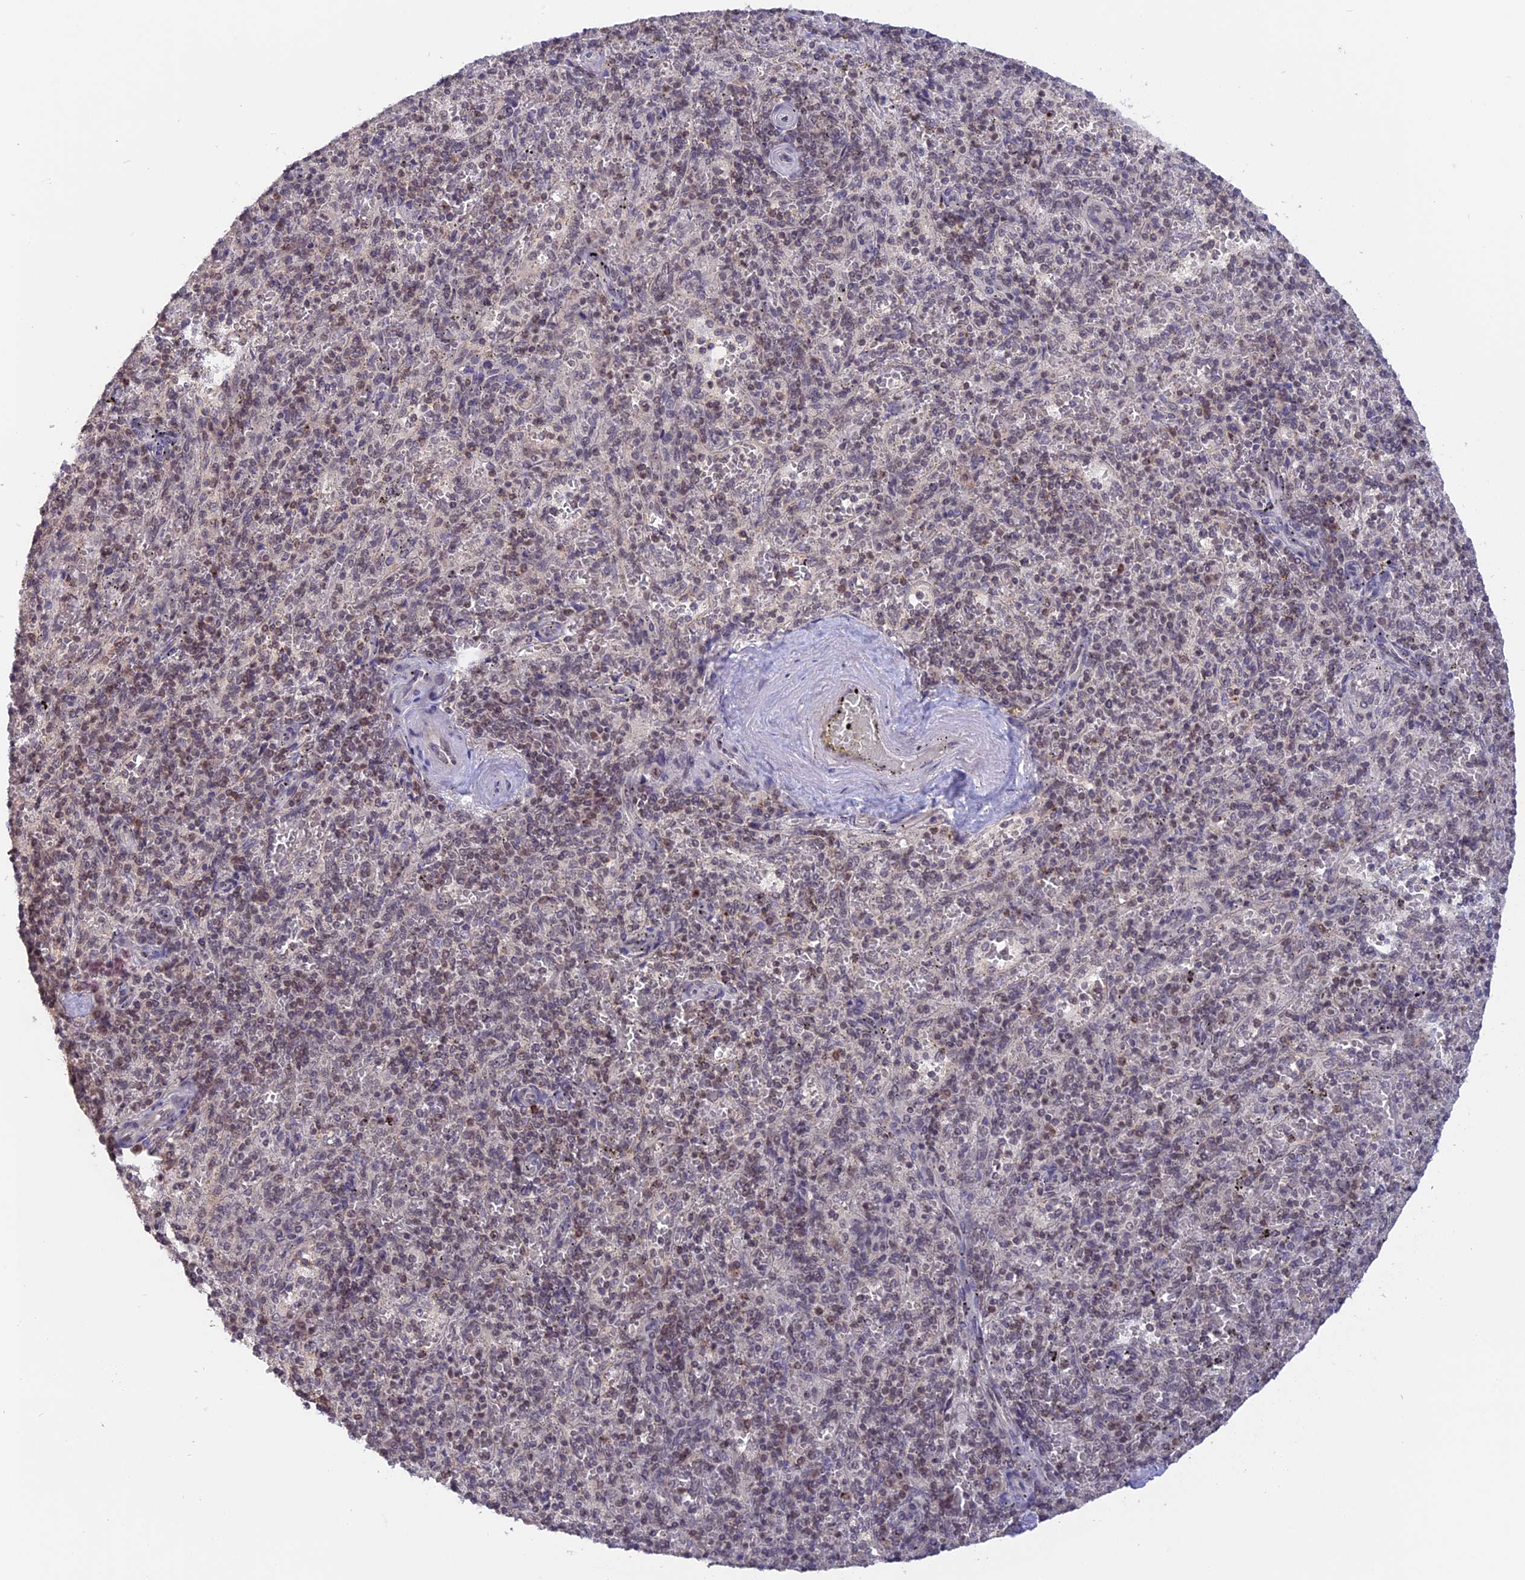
{"staining": {"intensity": "weak", "quantity": "25%-75%", "location": "nuclear"}, "tissue": "spleen", "cell_type": "Cells in red pulp", "image_type": "normal", "snomed": [{"axis": "morphology", "description": "Normal tissue, NOS"}, {"axis": "topography", "description": "Spleen"}], "caption": "Immunohistochemistry (IHC) (DAB) staining of normal human spleen reveals weak nuclear protein staining in approximately 25%-75% of cells in red pulp.", "gene": "RFC5", "patient": {"sex": "male", "age": 82}}